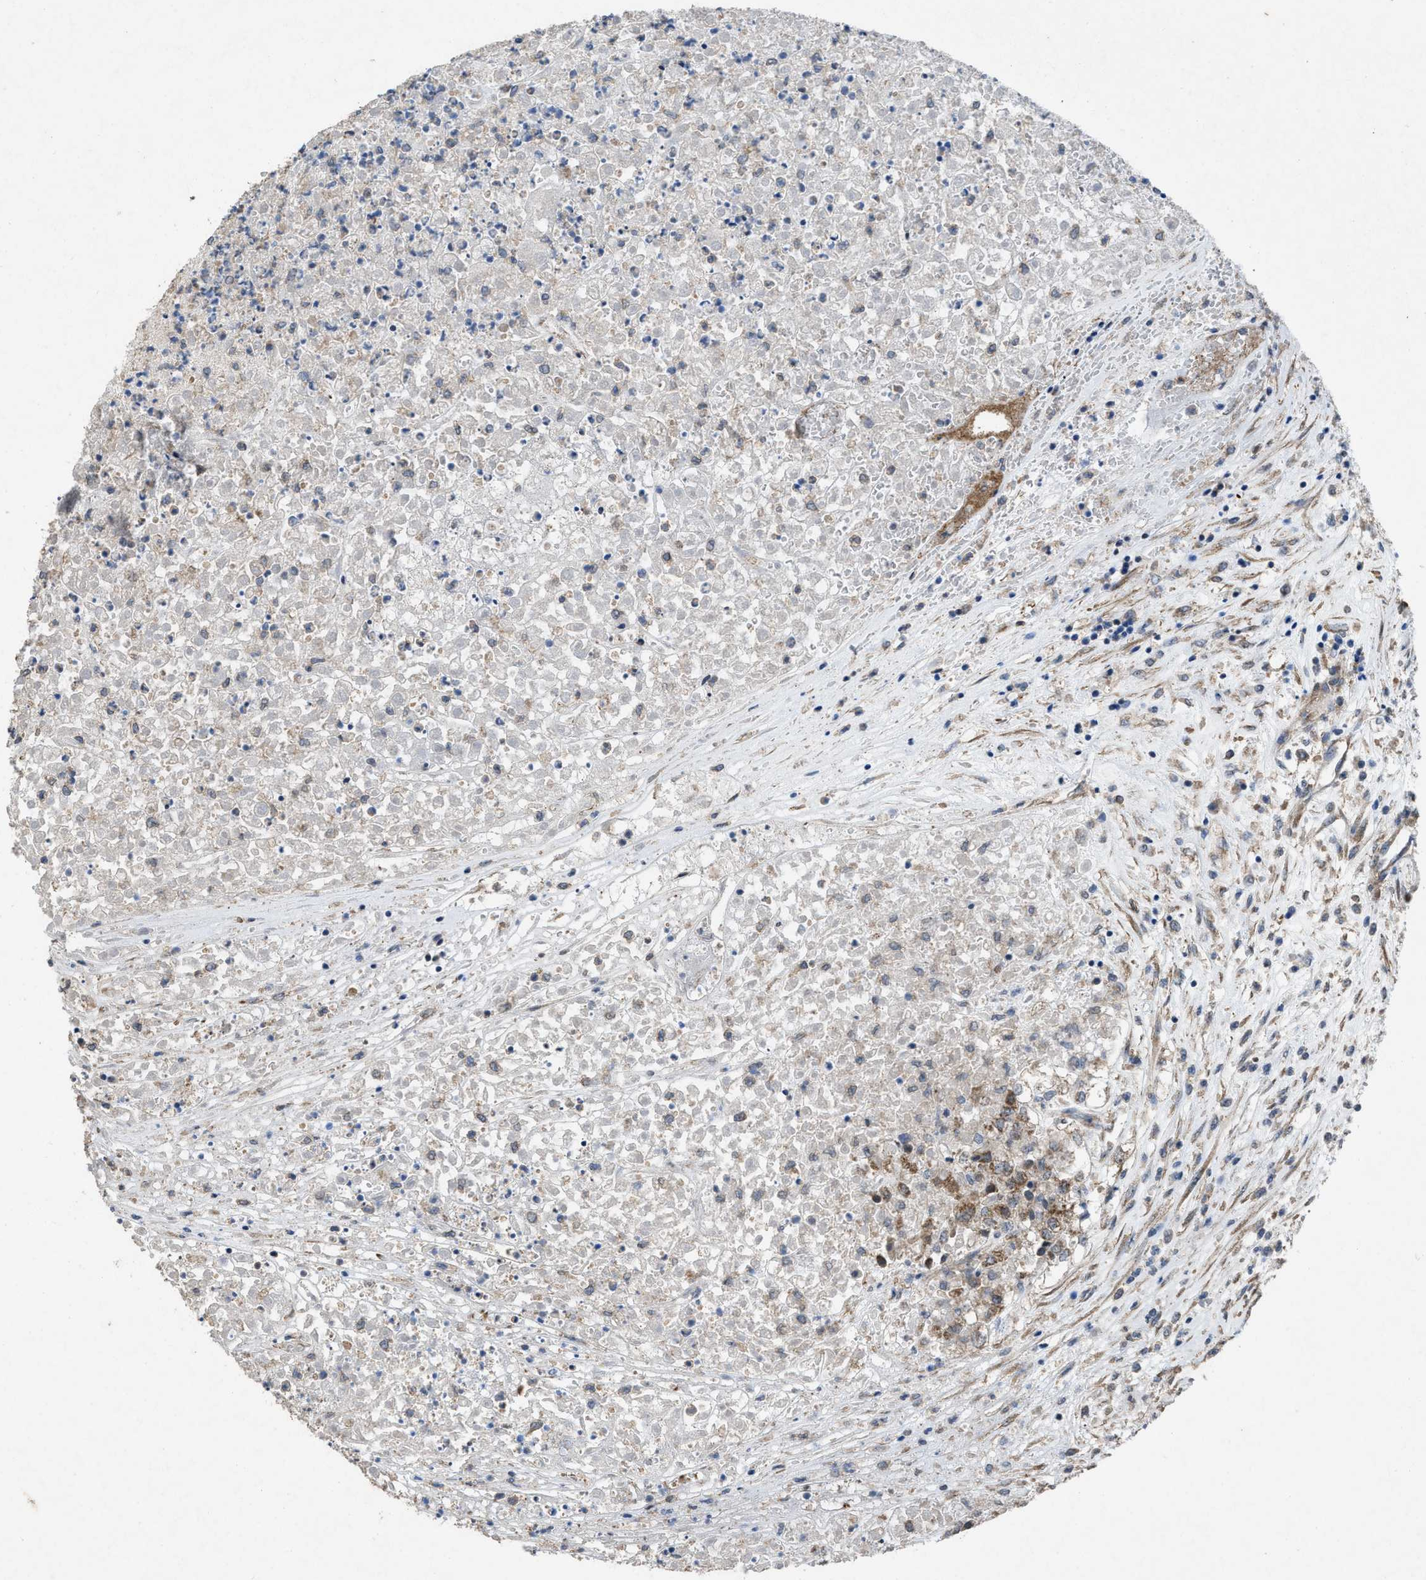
{"staining": {"intensity": "negative", "quantity": "none", "location": "none"}, "tissue": "renal cancer", "cell_type": "Tumor cells", "image_type": "cancer", "snomed": [{"axis": "morphology", "description": "Adenocarcinoma, NOS"}, {"axis": "topography", "description": "Kidney"}], "caption": "DAB immunohistochemical staining of renal cancer shows no significant positivity in tumor cells.", "gene": "ARL6", "patient": {"sex": "female", "age": 54}}